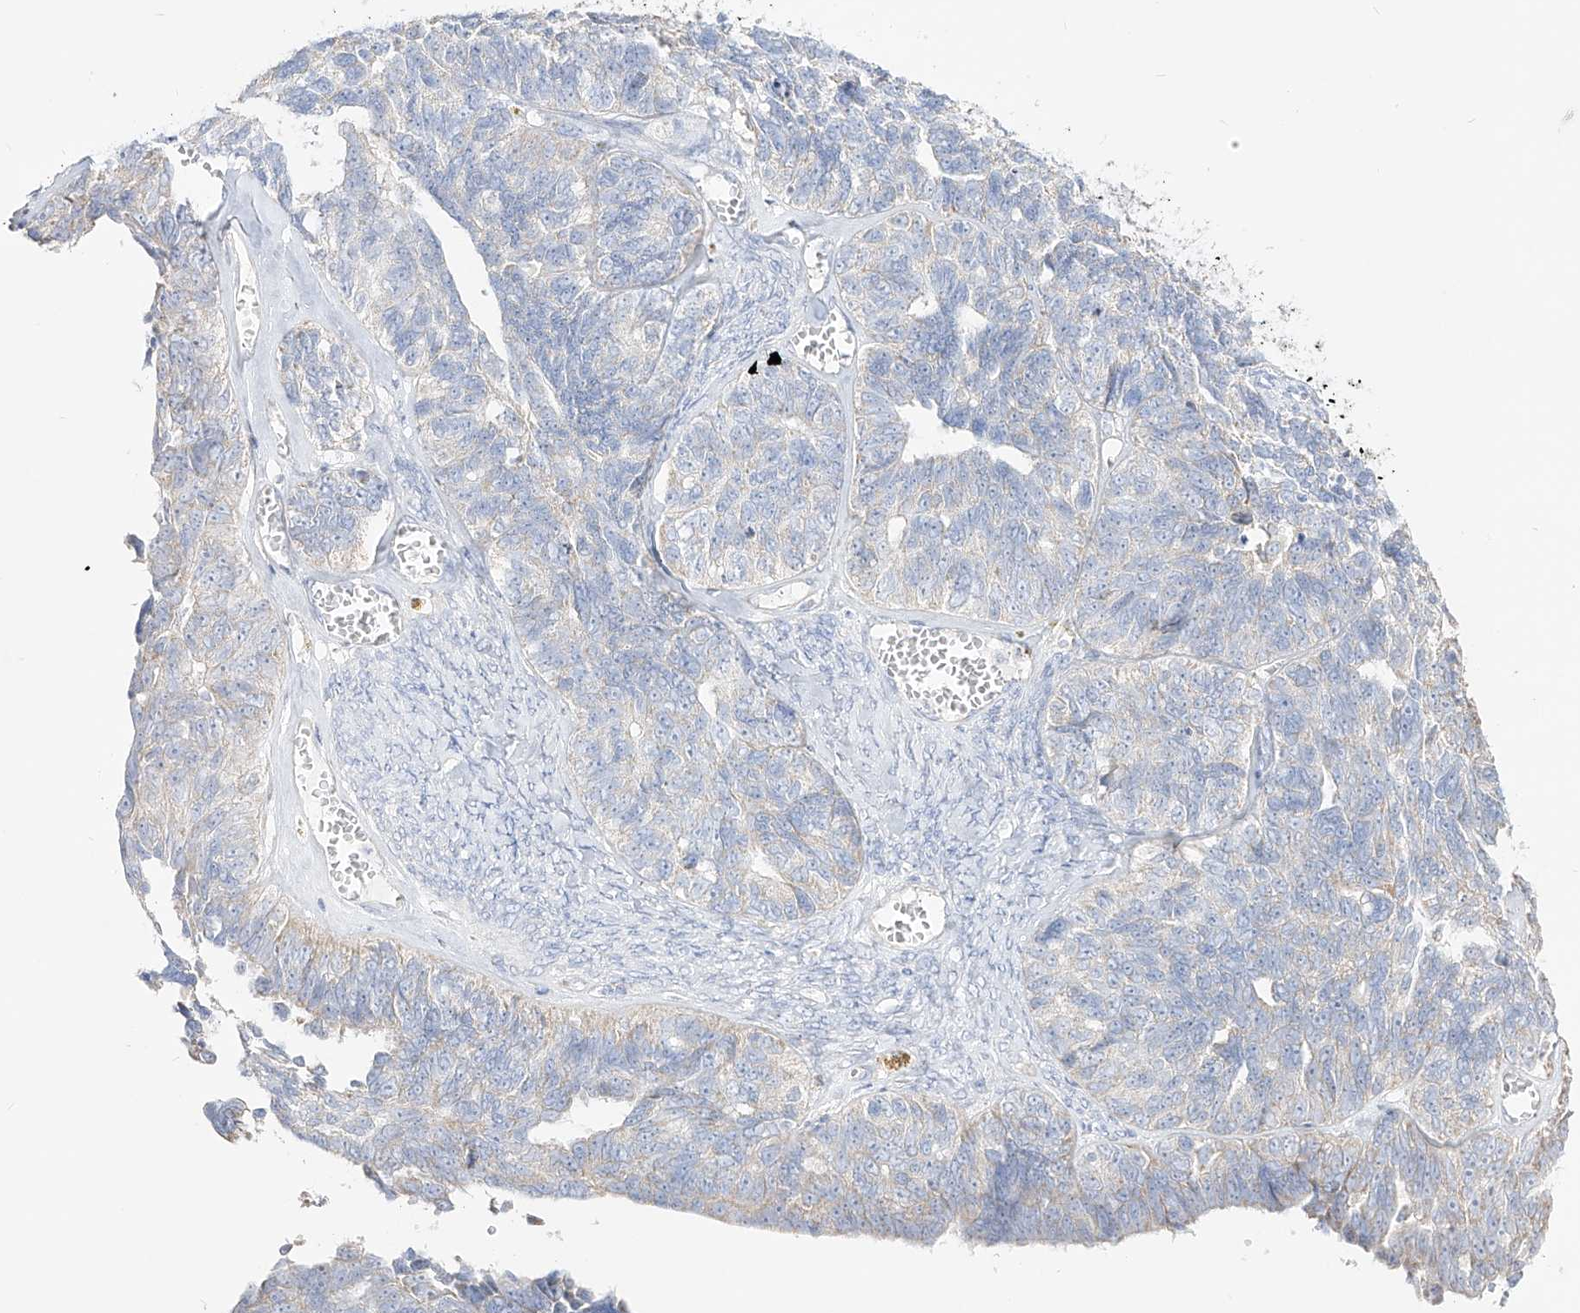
{"staining": {"intensity": "negative", "quantity": "none", "location": "none"}, "tissue": "ovarian cancer", "cell_type": "Tumor cells", "image_type": "cancer", "snomed": [{"axis": "morphology", "description": "Cystadenocarcinoma, serous, NOS"}, {"axis": "topography", "description": "Ovary"}], "caption": "This is an IHC micrograph of ovarian cancer. There is no expression in tumor cells.", "gene": "RCHY1", "patient": {"sex": "female", "age": 79}}